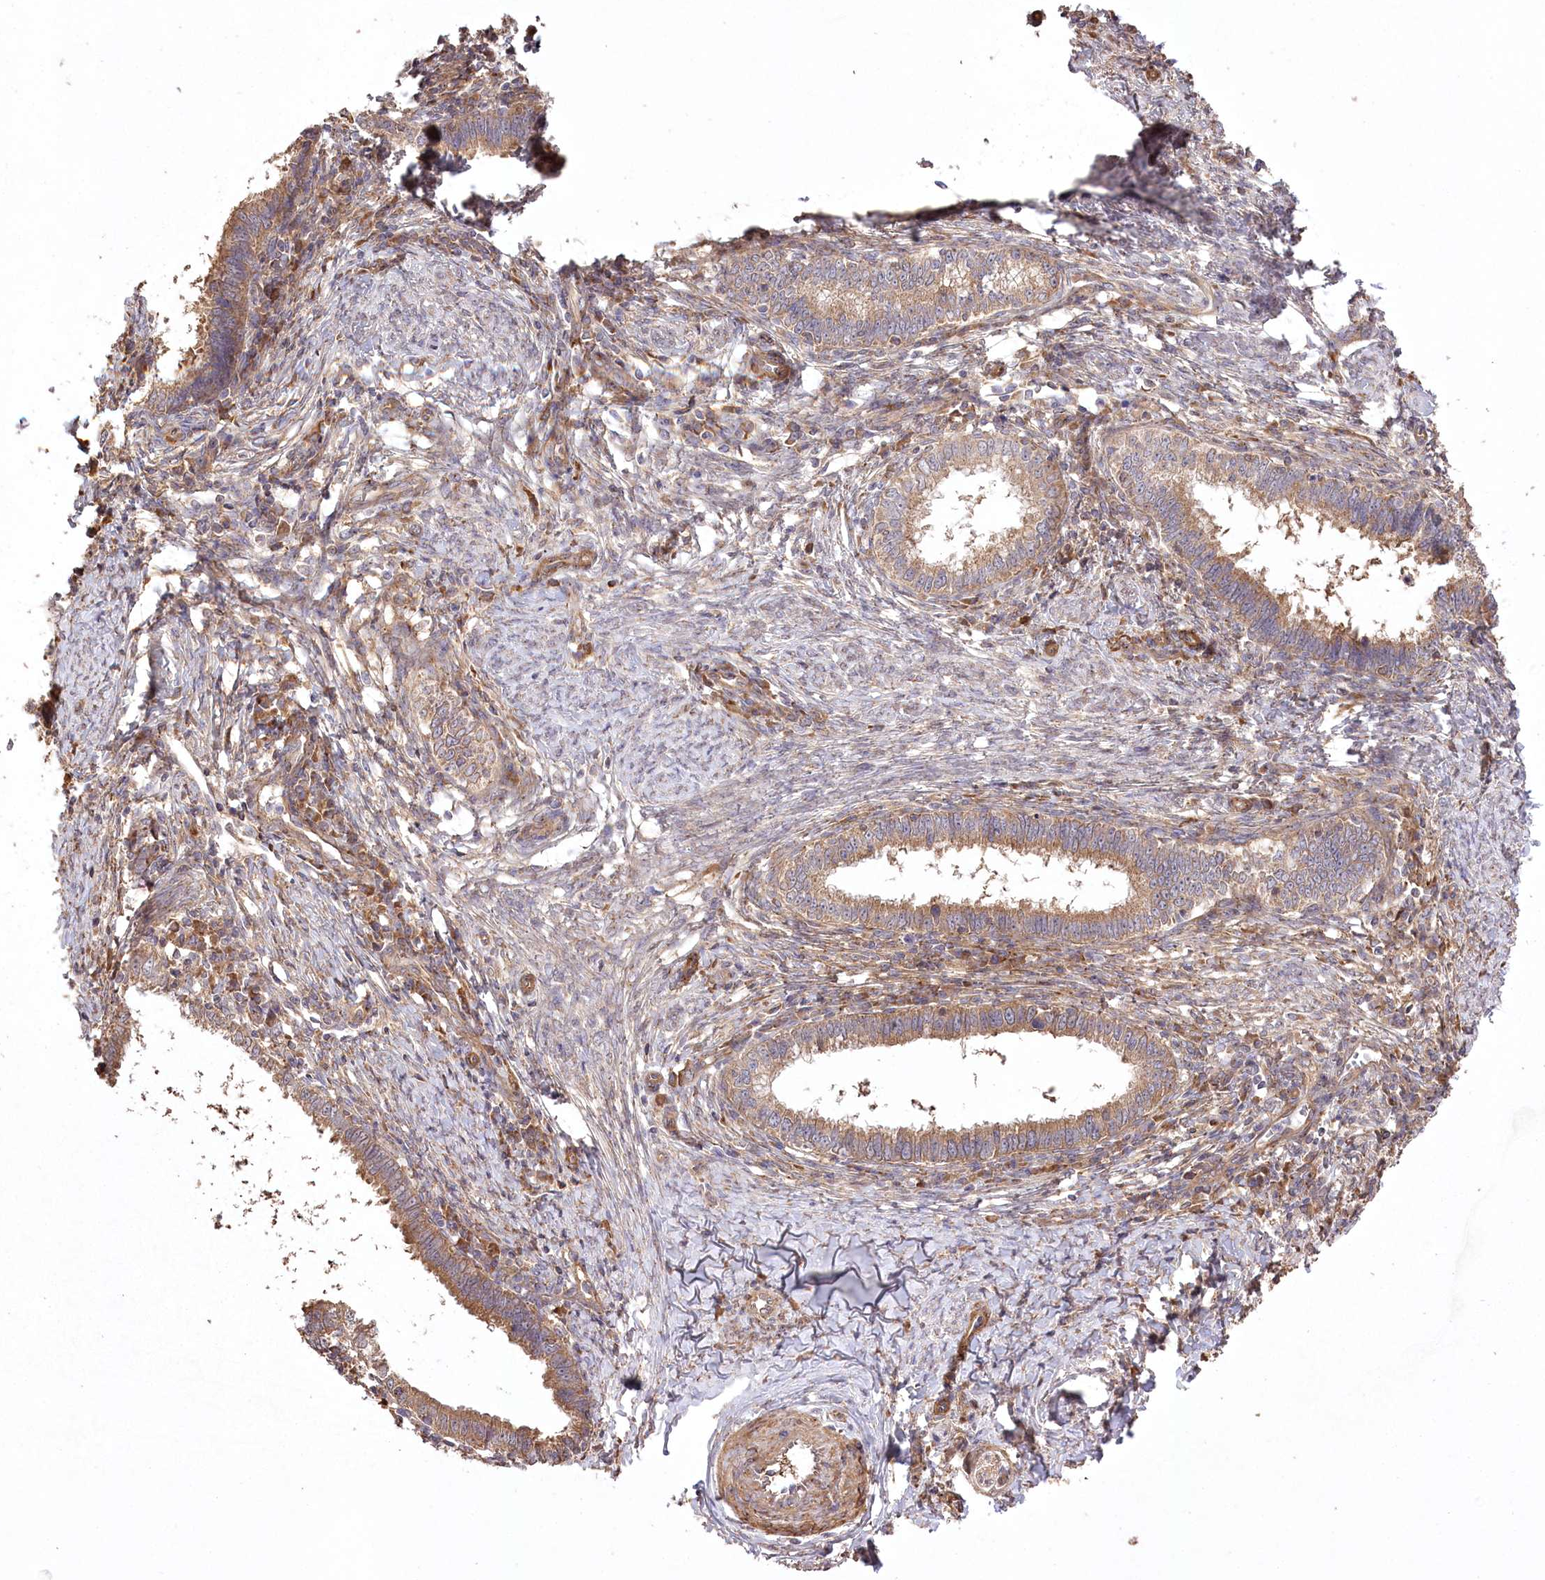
{"staining": {"intensity": "moderate", "quantity": ">75%", "location": "cytoplasmic/membranous"}, "tissue": "cervical cancer", "cell_type": "Tumor cells", "image_type": "cancer", "snomed": [{"axis": "morphology", "description": "Adenocarcinoma, NOS"}, {"axis": "topography", "description": "Cervix"}], "caption": "Moderate cytoplasmic/membranous expression is identified in approximately >75% of tumor cells in cervical cancer.", "gene": "PRSS53", "patient": {"sex": "female", "age": 36}}